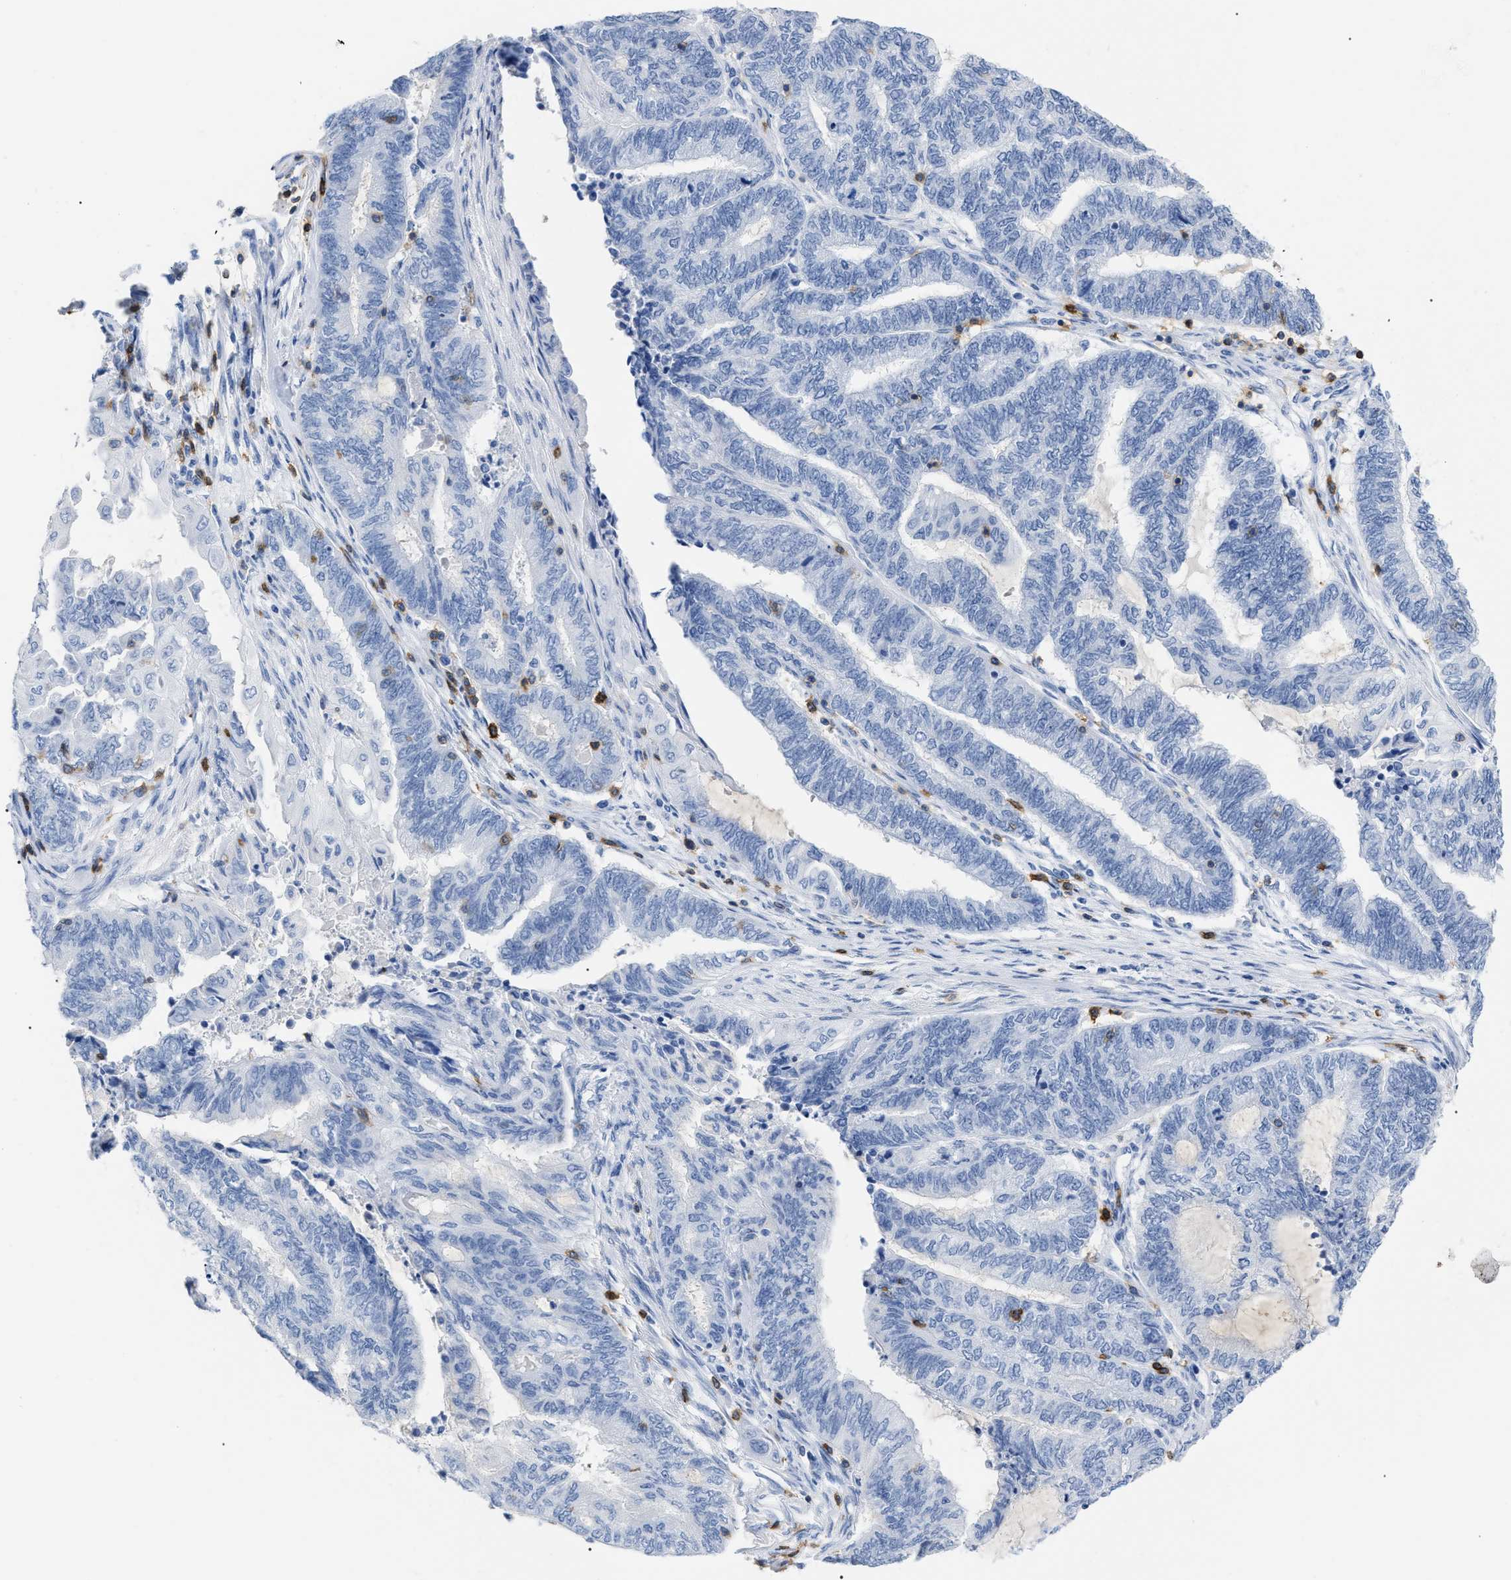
{"staining": {"intensity": "negative", "quantity": "none", "location": "none"}, "tissue": "endometrial cancer", "cell_type": "Tumor cells", "image_type": "cancer", "snomed": [{"axis": "morphology", "description": "Adenocarcinoma, NOS"}, {"axis": "topography", "description": "Uterus"}, {"axis": "topography", "description": "Endometrium"}], "caption": "Immunohistochemical staining of human endometrial cancer shows no significant staining in tumor cells.", "gene": "CD5", "patient": {"sex": "female", "age": 70}}